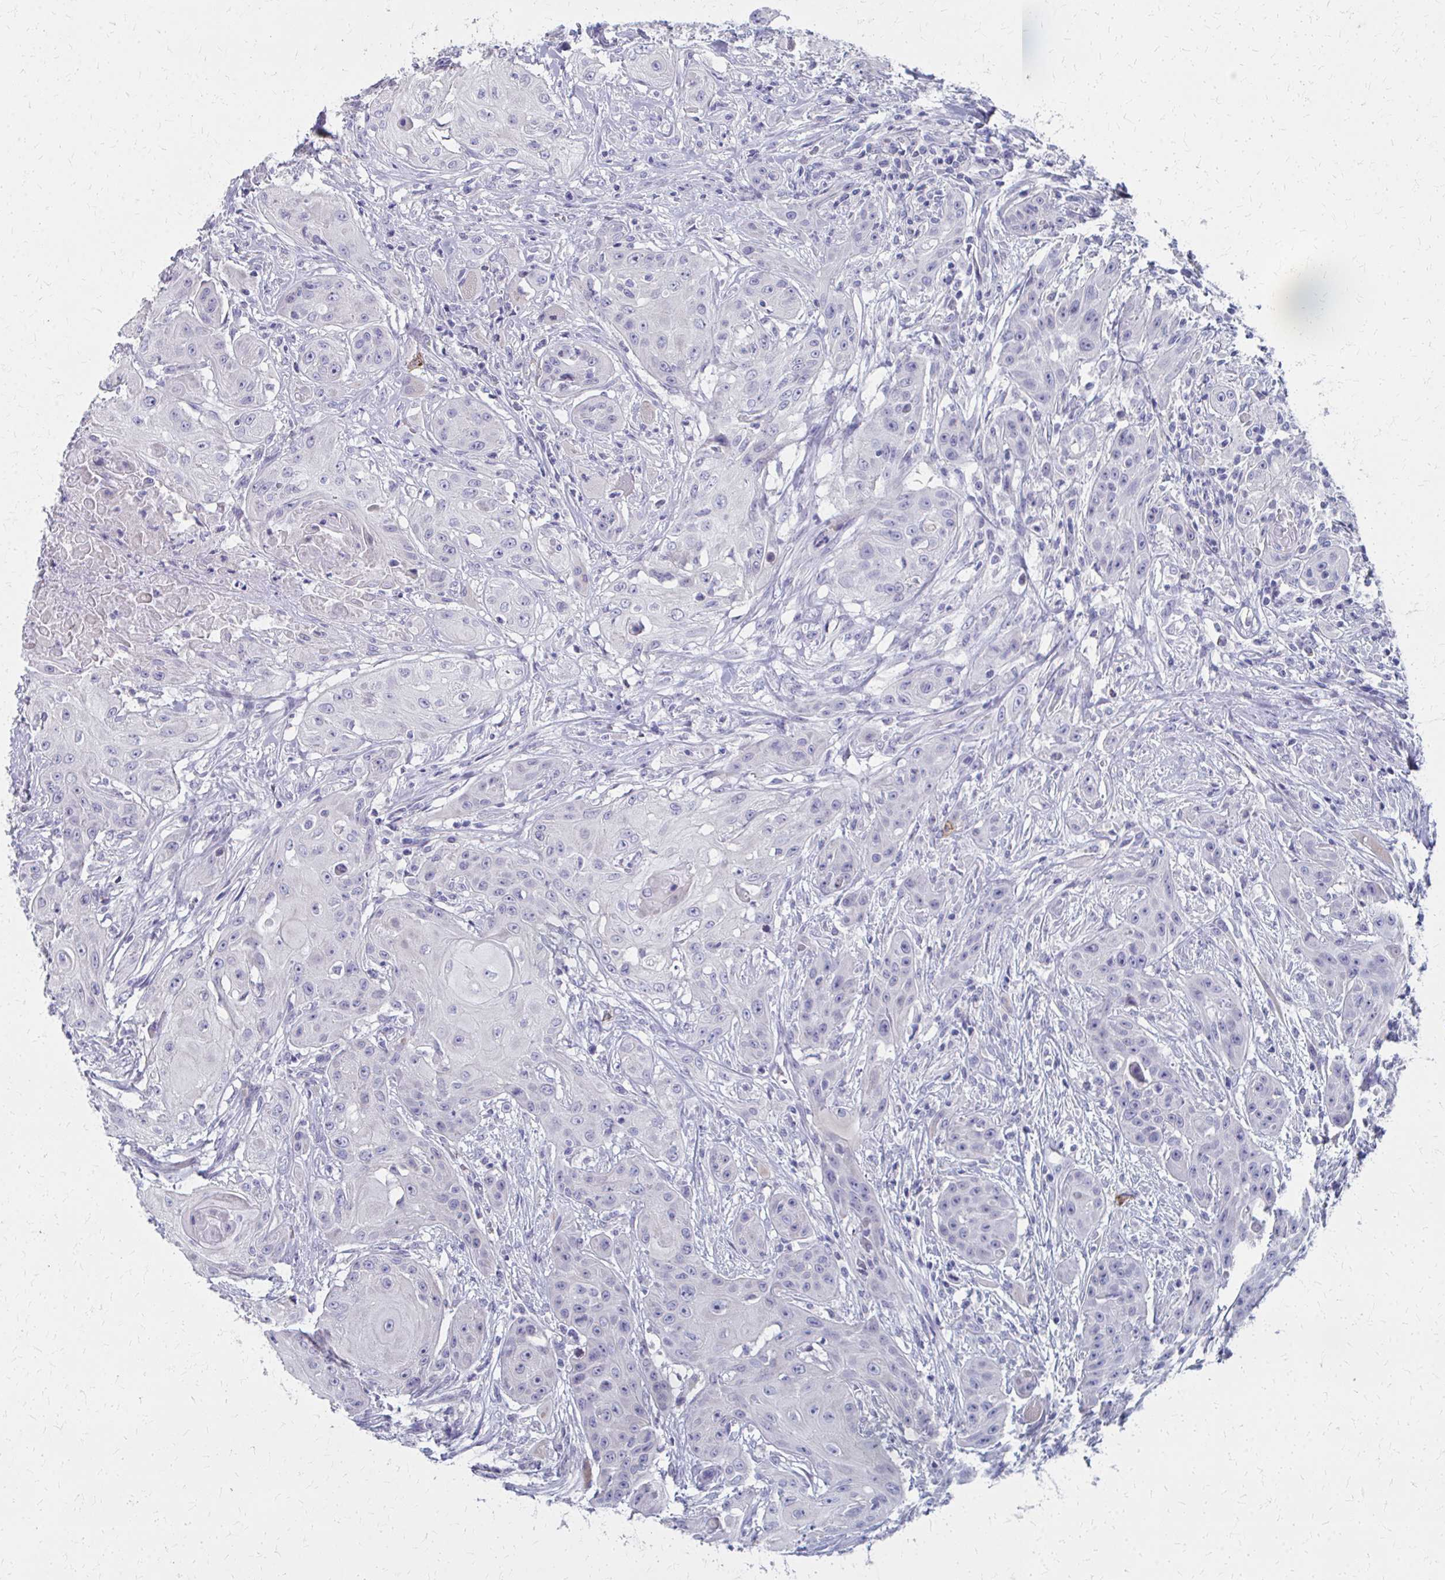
{"staining": {"intensity": "negative", "quantity": "none", "location": "none"}, "tissue": "head and neck cancer", "cell_type": "Tumor cells", "image_type": "cancer", "snomed": [{"axis": "morphology", "description": "Squamous cell carcinoma, NOS"}, {"axis": "topography", "description": "Oral tissue"}, {"axis": "topography", "description": "Head-Neck"}, {"axis": "topography", "description": "Neck, NOS"}], "caption": "IHC histopathology image of human head and neck squamous cell carcinoma stained for a protein (brown), which displays no positivity in tumor cells. The staining is performed using DAB brown chromogen with nuclei counter-stained in using hematoxylin.", "gene": "MS4A2", "patient": {"sex": "female", "age": 55}}